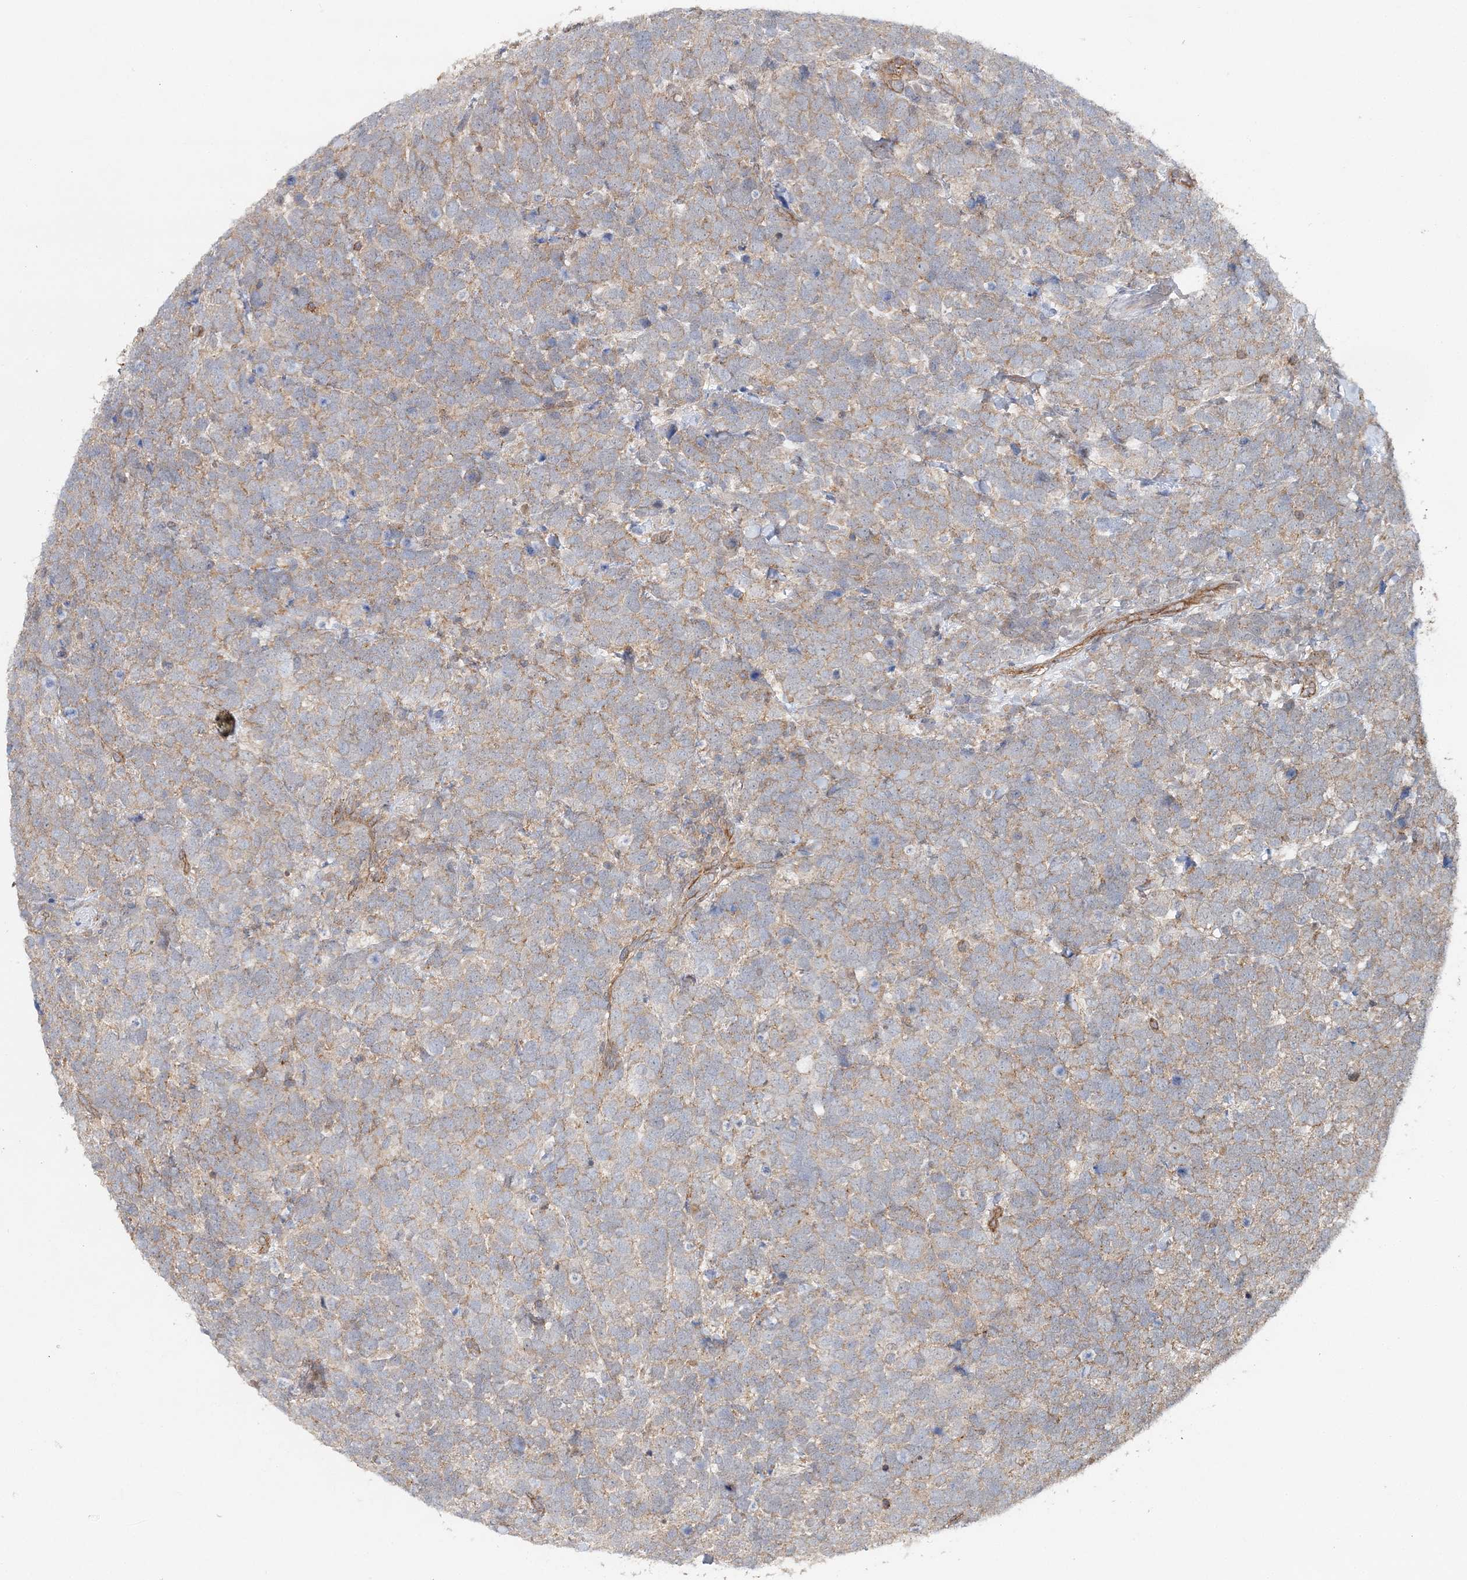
{"staining": {"intensity": "weak", "quantity": "25%-75%", "location": "cytoplasmic/membranous"}, "tissue": "urothelial cancer", "cell_type": "Tumor cells", "image_type": "cancer", "snomed": [{"axis": "morphology", "description": "Urothelial carcinoma, High grade"}, {"axis": "topography", "description": "Urinary bladder"}], "caption": "A brown stain shows weak cytoplasmic/membranous expression of a protein in urothelial carcinoma (high-grade) tumor cells.", "gene": "MAT2B", "patient": {"sex": "female", "age": 82}}